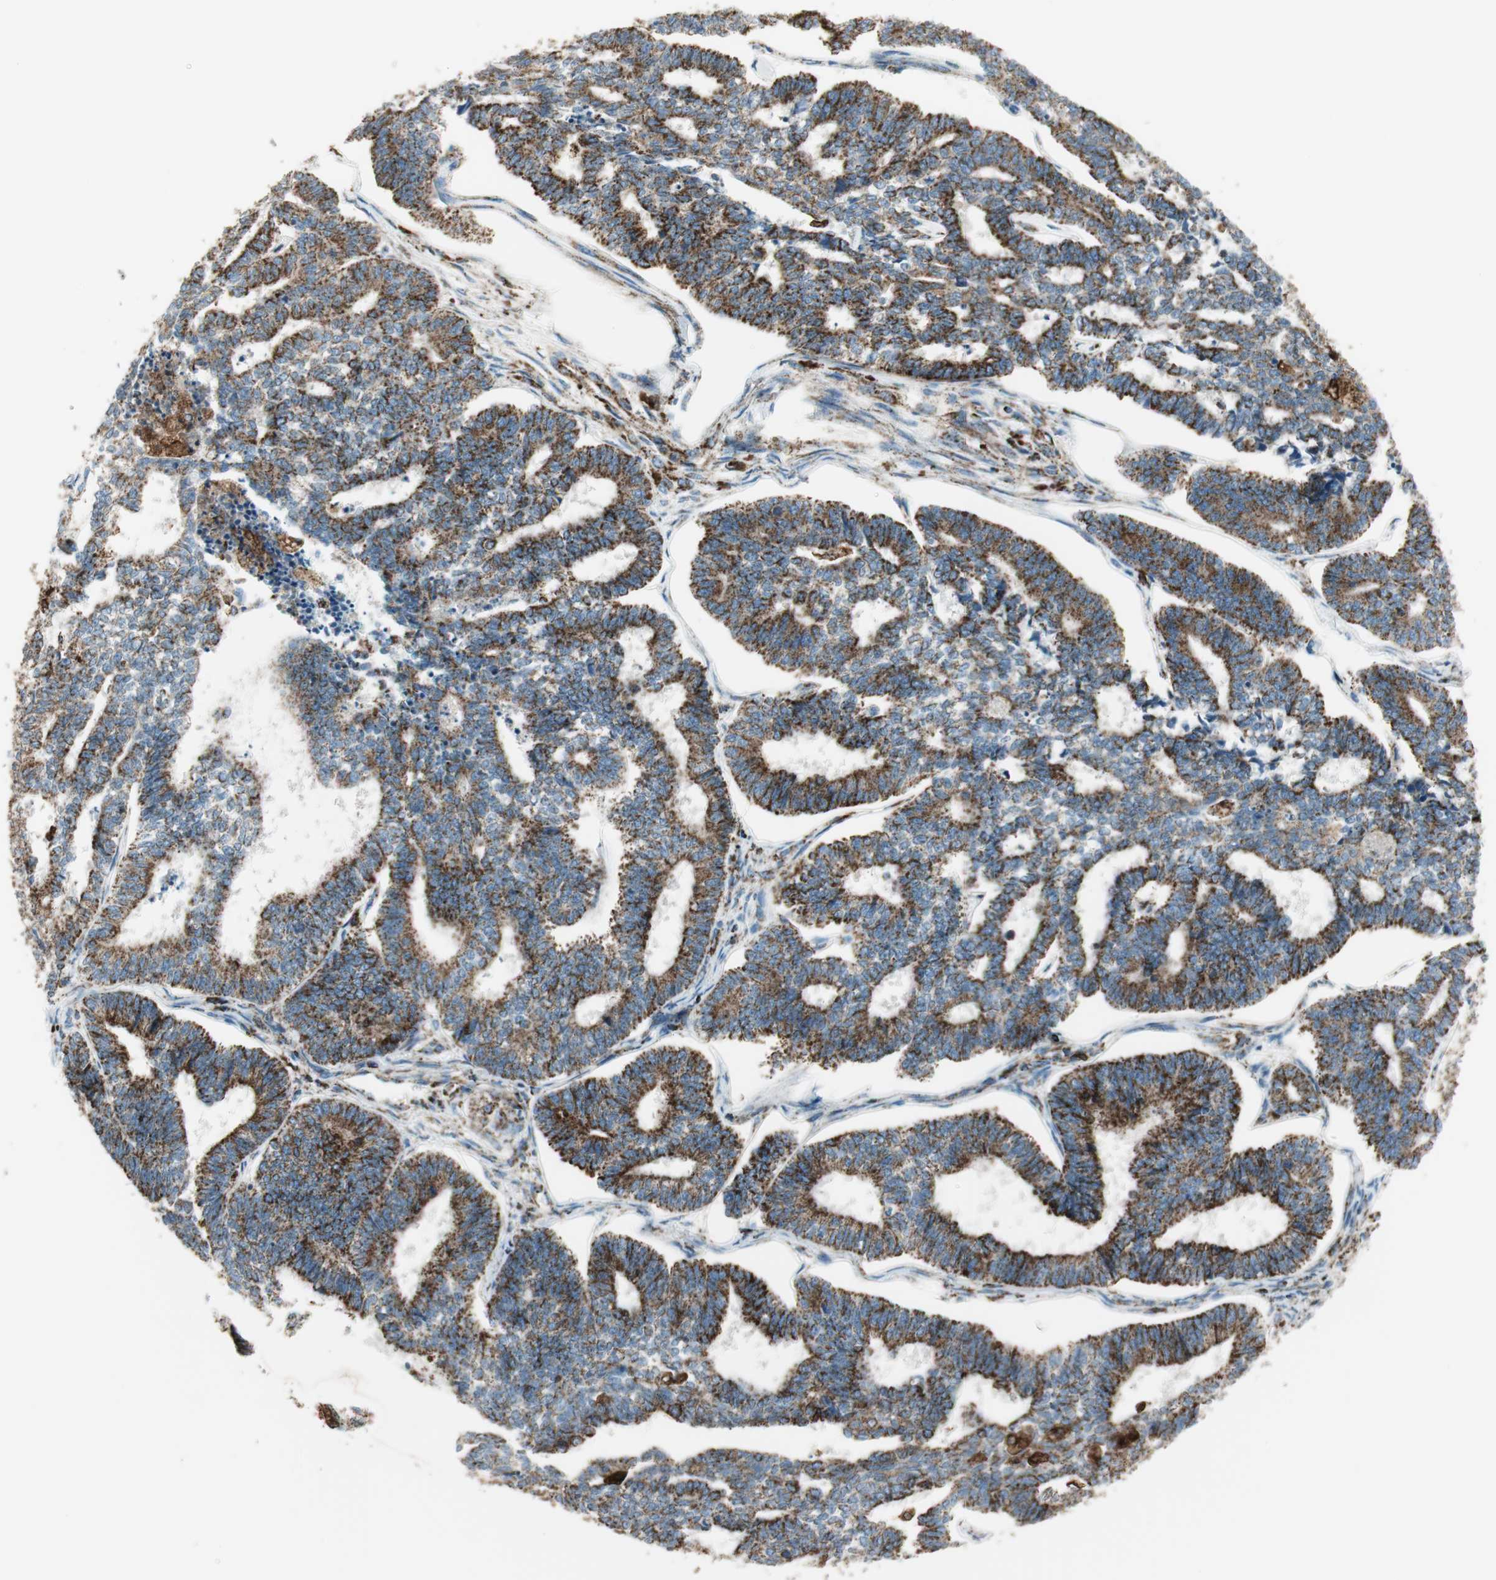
{"staining": {"intensity": "strong", "quantity": ">75%", "location": "cytoplasmic/membranous"}, "tissue": "endometrial cancer", "cell_type": "Tumor cells", "image_type": "cancer", "snomed": [{"axis": "morphology", "description": "Adenocarcinoma, NOS"}, {"axis": "topography", "description": "Endometrium"}], "caption": "This is an image of immunohistochemistry staining of endometrial cancer (adenocarcinoma), which shows strong expression in the cytoplasmic/membranous of tumor cells.", "gene": "ME2", "patient": {"sex": "female", "age": 70}}